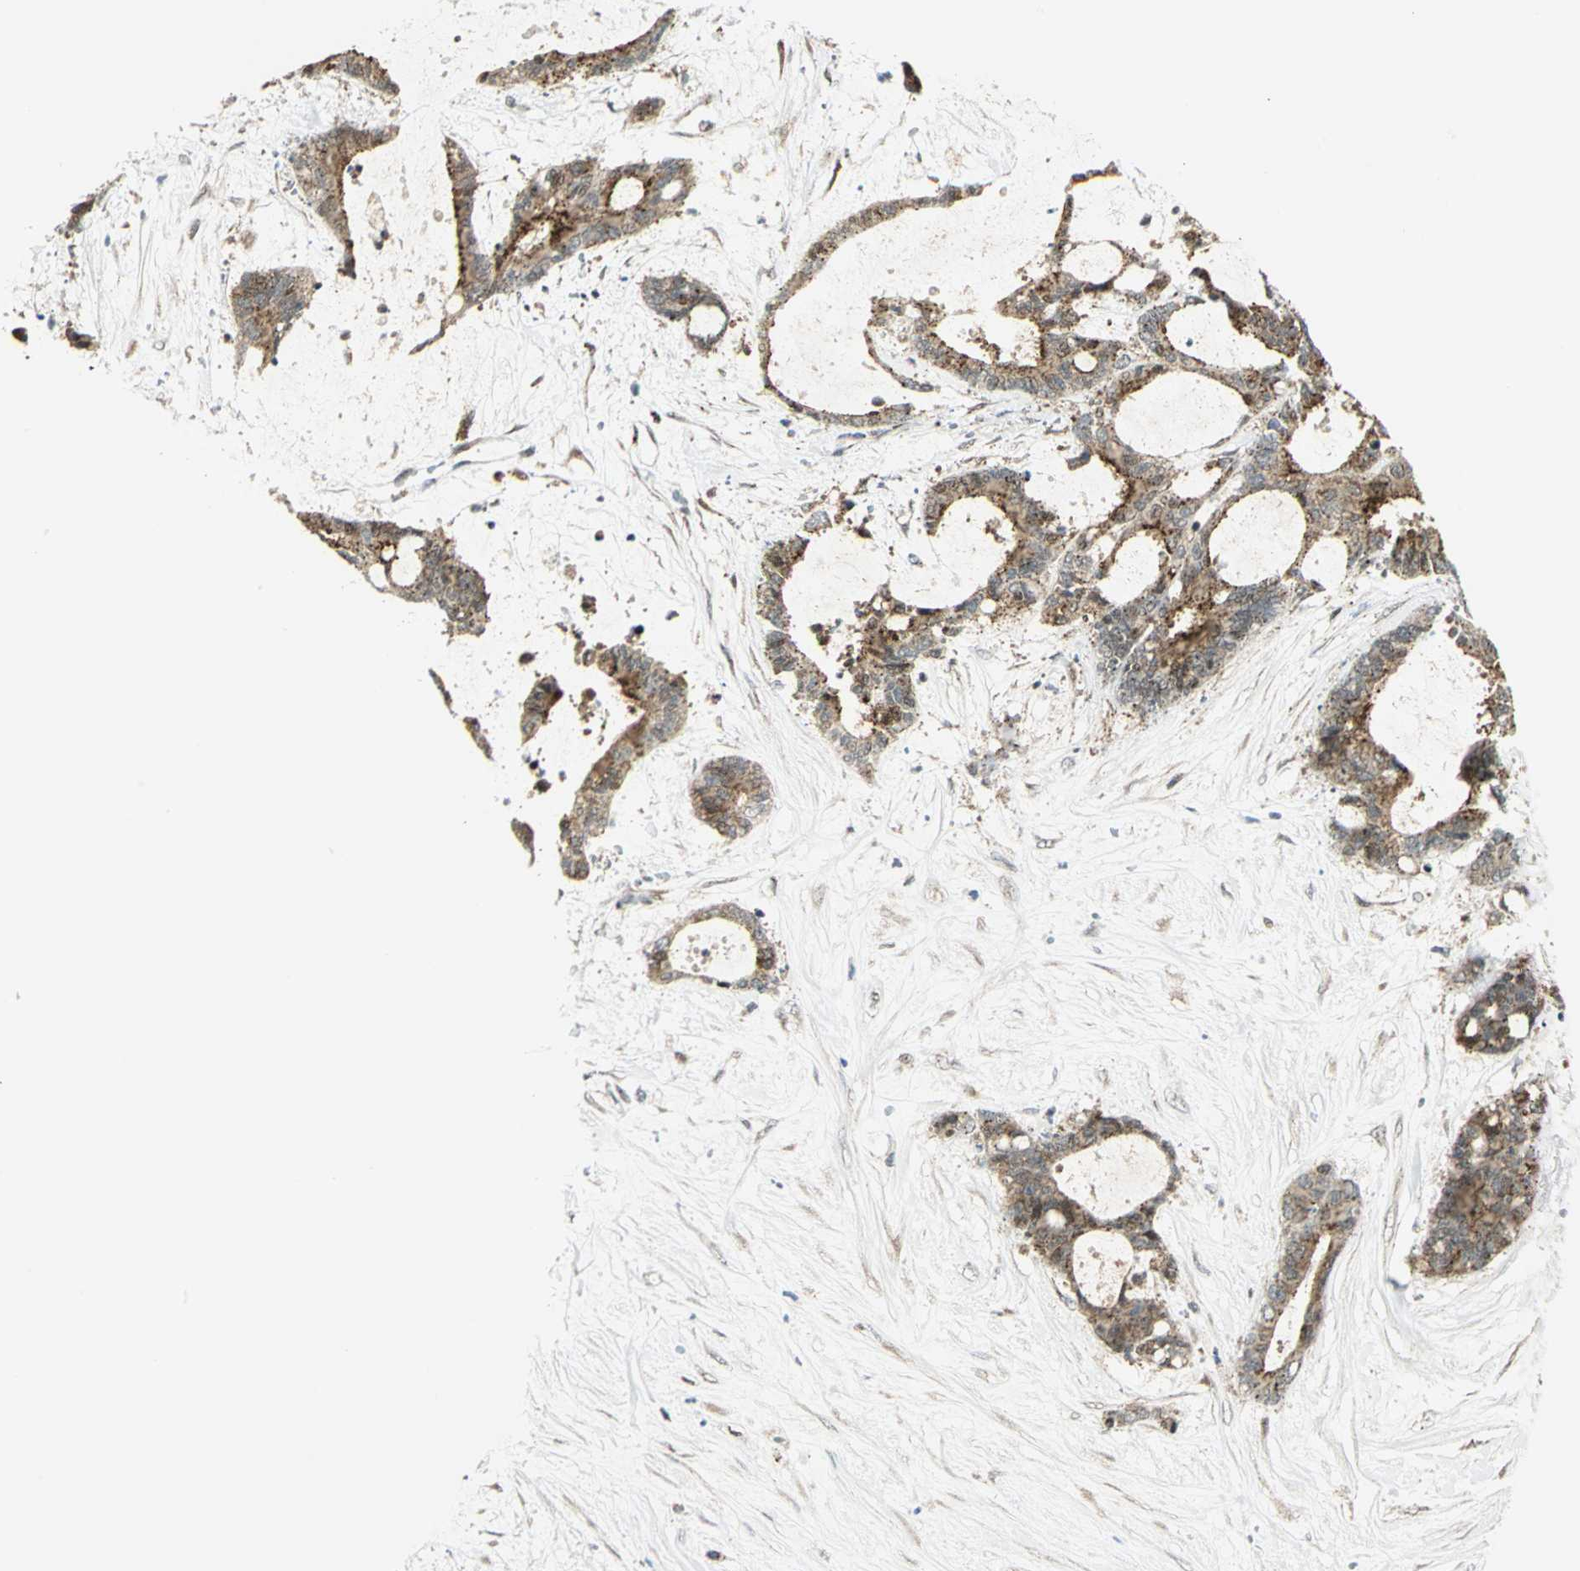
{"staining": {"intensity": "moderate", "quantity": ">75%", "location": "cytoplasmic/membranous"}, "tissue": "liver cancer", "cell_type": "Tumor cells", "image_type": "cancer", "snomed": [{"axis": "morphology", "description": "Cholangiocarcinoma"}, {"axis": "topography", "description": "Liver"}], "caption": "IHC histopathology image of neoplastic tissue: human liver cancer stained using immunohistochemistry (IHC) shows medium levels of moderate protein expression localized specifically in the cytoplasmic/membranous of tumor cells, appearing as a cytoplasmic/membranous brown color.", "gene": "ATP6V1A", "patient": {"sex": "female", "age": 73}}